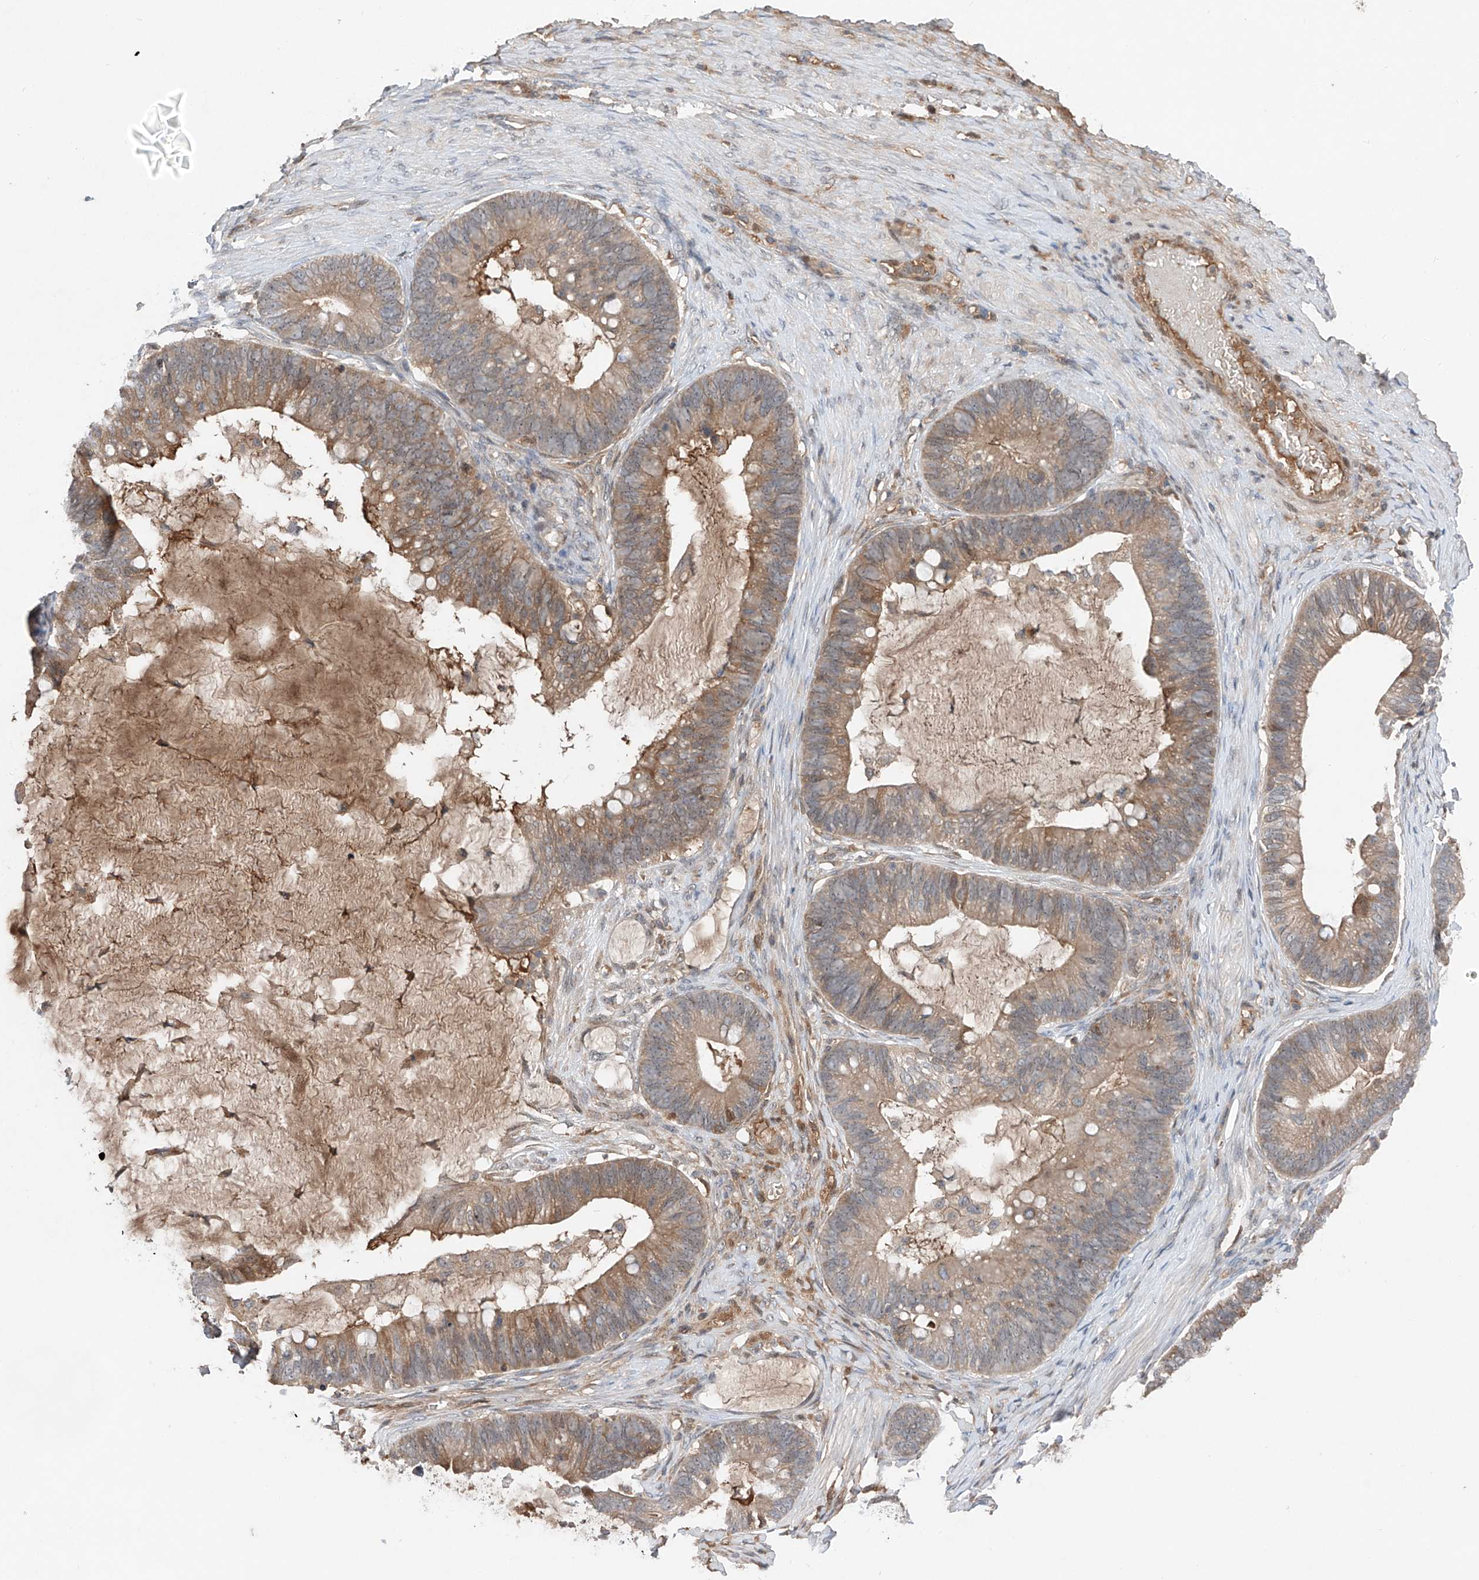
{"staining": {"intensity": "weak", "quantity": ">75%", "location": "cytoplasmic/membranous"}, "tissue": "ovarian cancer", "cell_type": "Tumor cells", "image_type": "cancer", "snomed": [{"axis": "morphology", "description": "Cystadenocarcinoma, mucinous, NOS"}, {"axis": "topography", "description": "Ovary"}], "caption": "The immunohistochemical stain labels weak cytoplasmic/membranous positivity in tumor cells of ovarian mucinous cystadenocarcinoma tissue.", "gene": "FAM135A", "patient": {"sex": "female", "age": 61}}